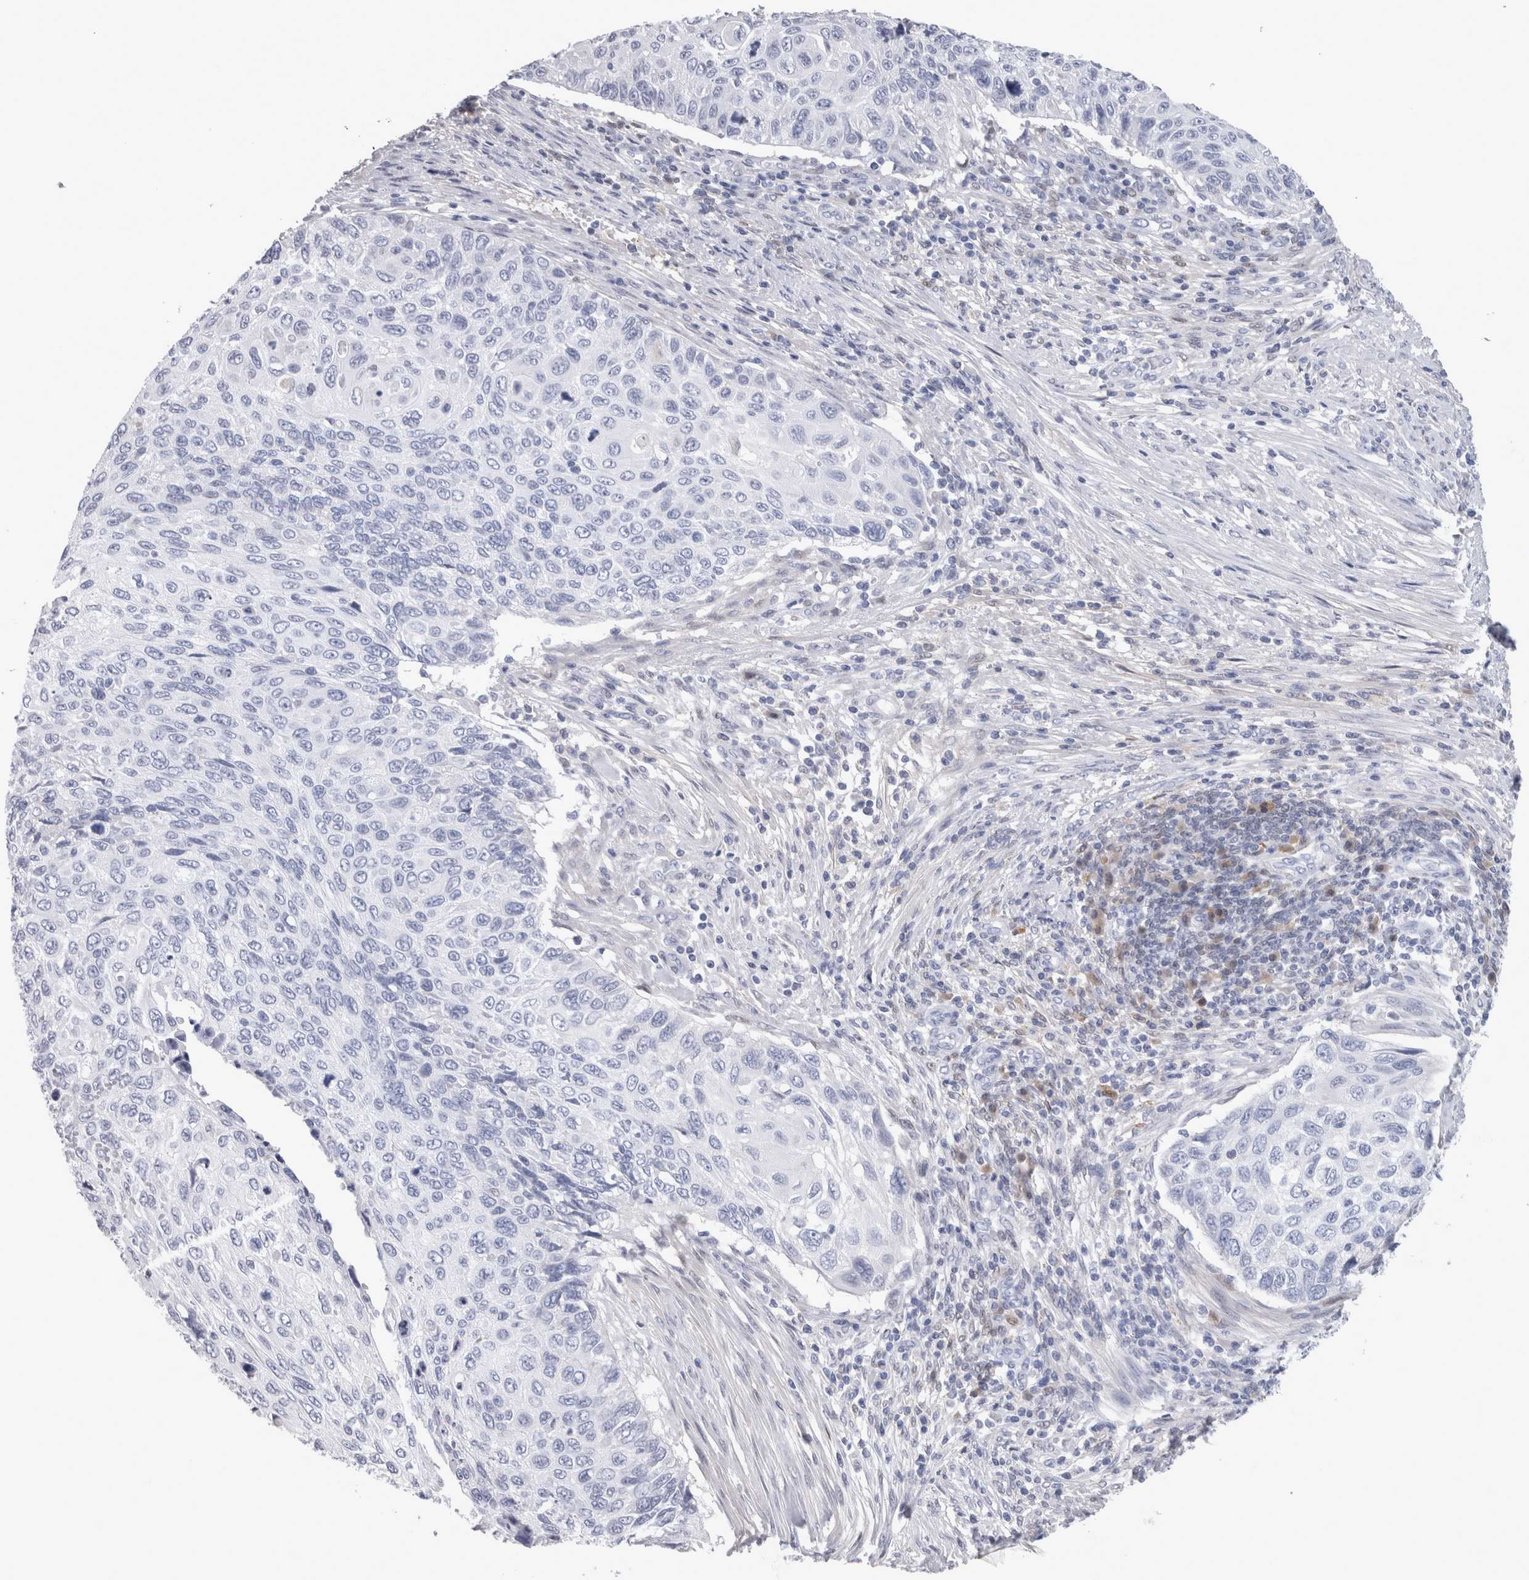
{"staining": {"intensity": "negative", "quantity": "none", "location": "none"}, "tissue": "cervical cancer", "cell_type": "Tumor cells", "image_type": "cancer", "snomed": [{"axis": "morphology", "description": "Squamous cell carcinoma, NOS"}, {"axis": "topography", "description": "Cervix"}], "caption": "High magnification brightfield microscopy of squamous cell carcinoma (cervical) stained with DAB (brown) and counterstained with hematoxylin (blue): tumor cells show no significant positivity. (Brightfield microscopy of DAB IHC at high magnification).", "gene": "CA8", "patient": {"sex": "female", "age": 70}}